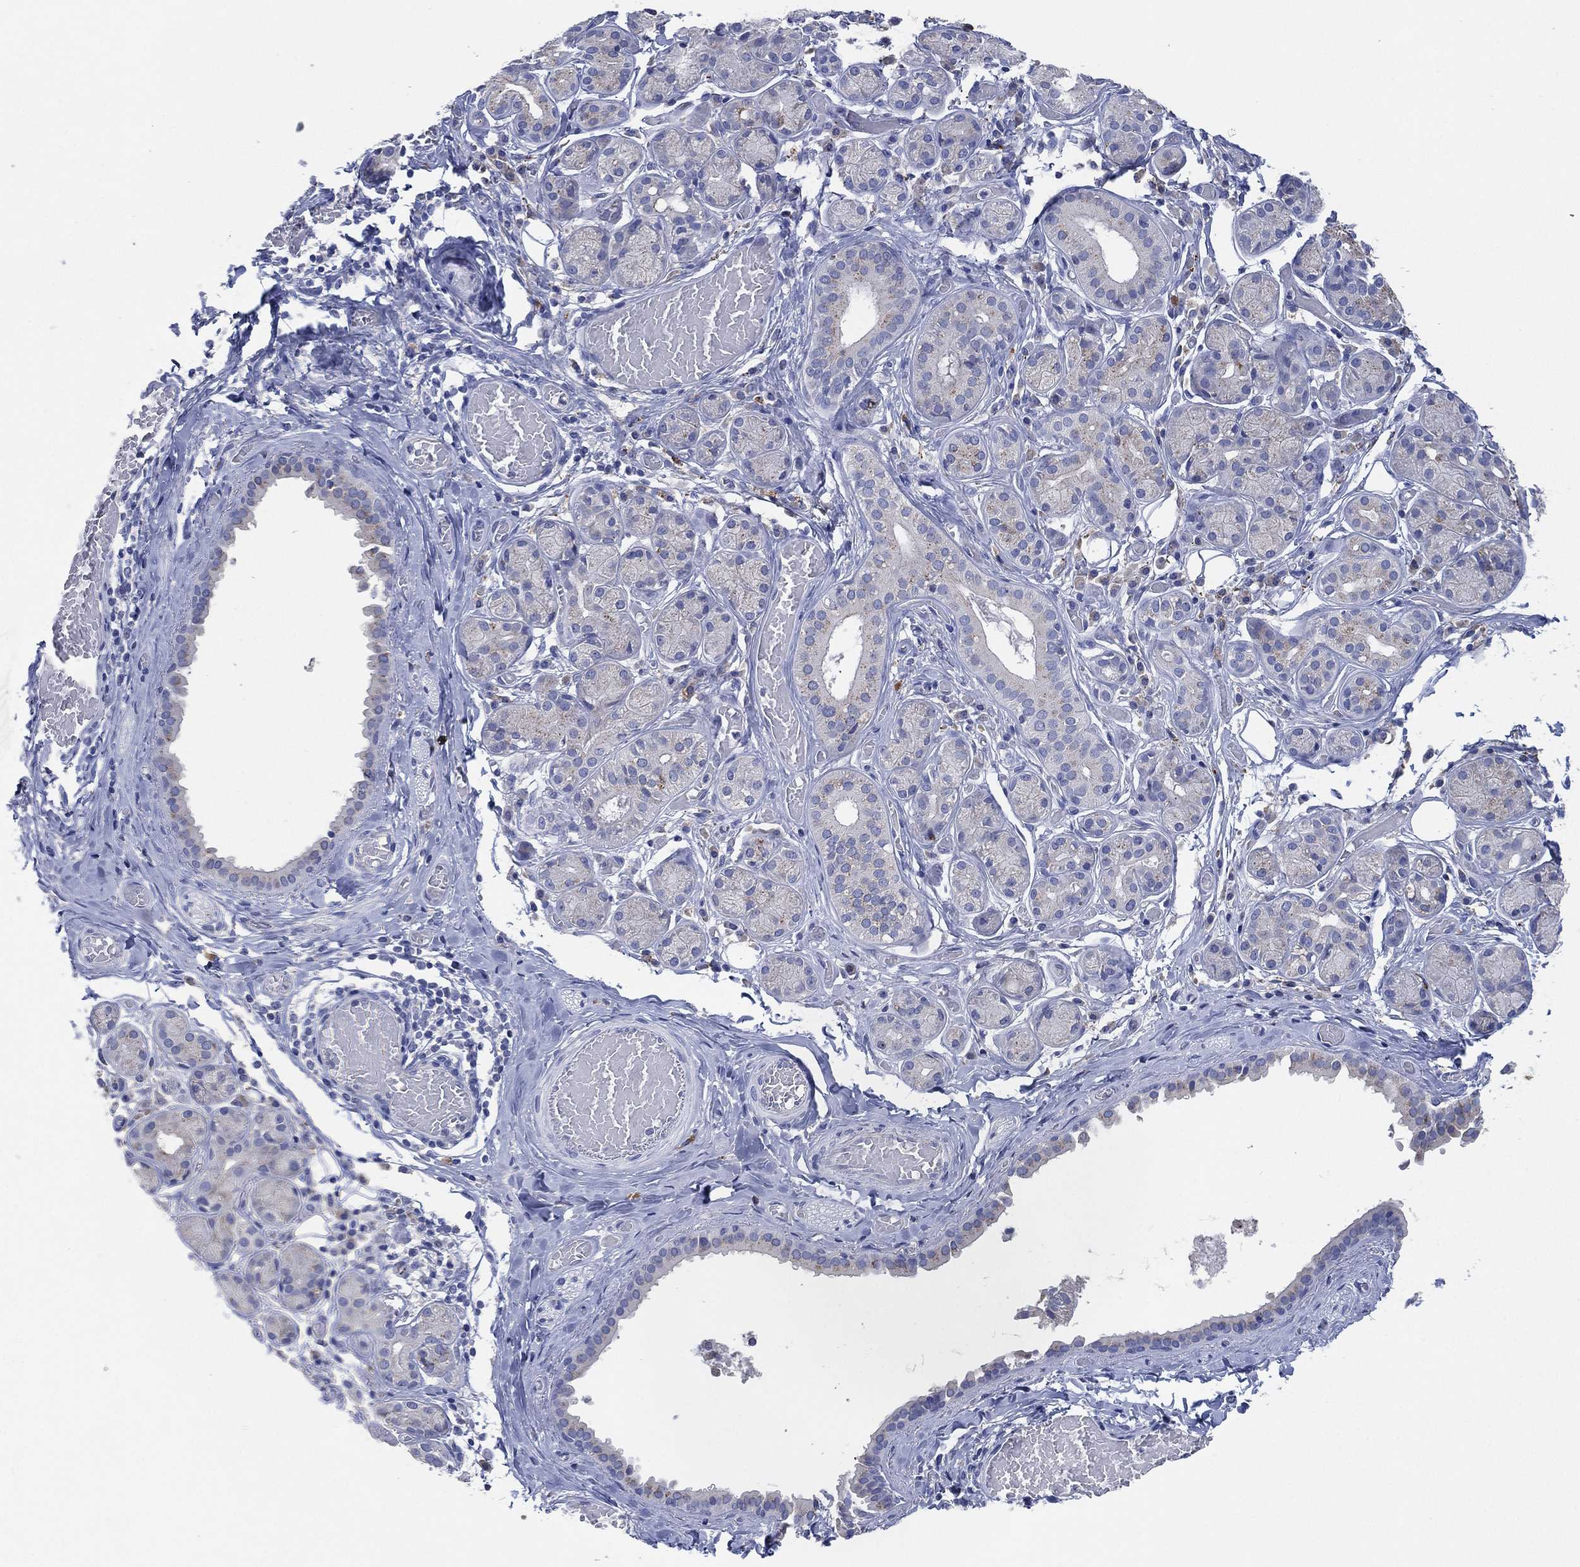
{"staining": {"intensity": "negative", "quantity": "none", "location": "none"}, "tissue": "salivary gland", "cell_type": "Glandular cells", "image_type": "normal", "snomed": [{"axis": "morphology", "description": "Normal tissue, NOS"}, {"axis": "topography", "description": "Salivary gland"}, {"axis": "topography", "description": "Peripheral nerve tissue"}], "caption": "IHC photomicrograph of unremarkable salivary gland: salivary gland stained with DAB exhibits no significant protein staining in glandular cells.", "gene": "GALNS", "patient": {"sex": "male", "age": 71}}